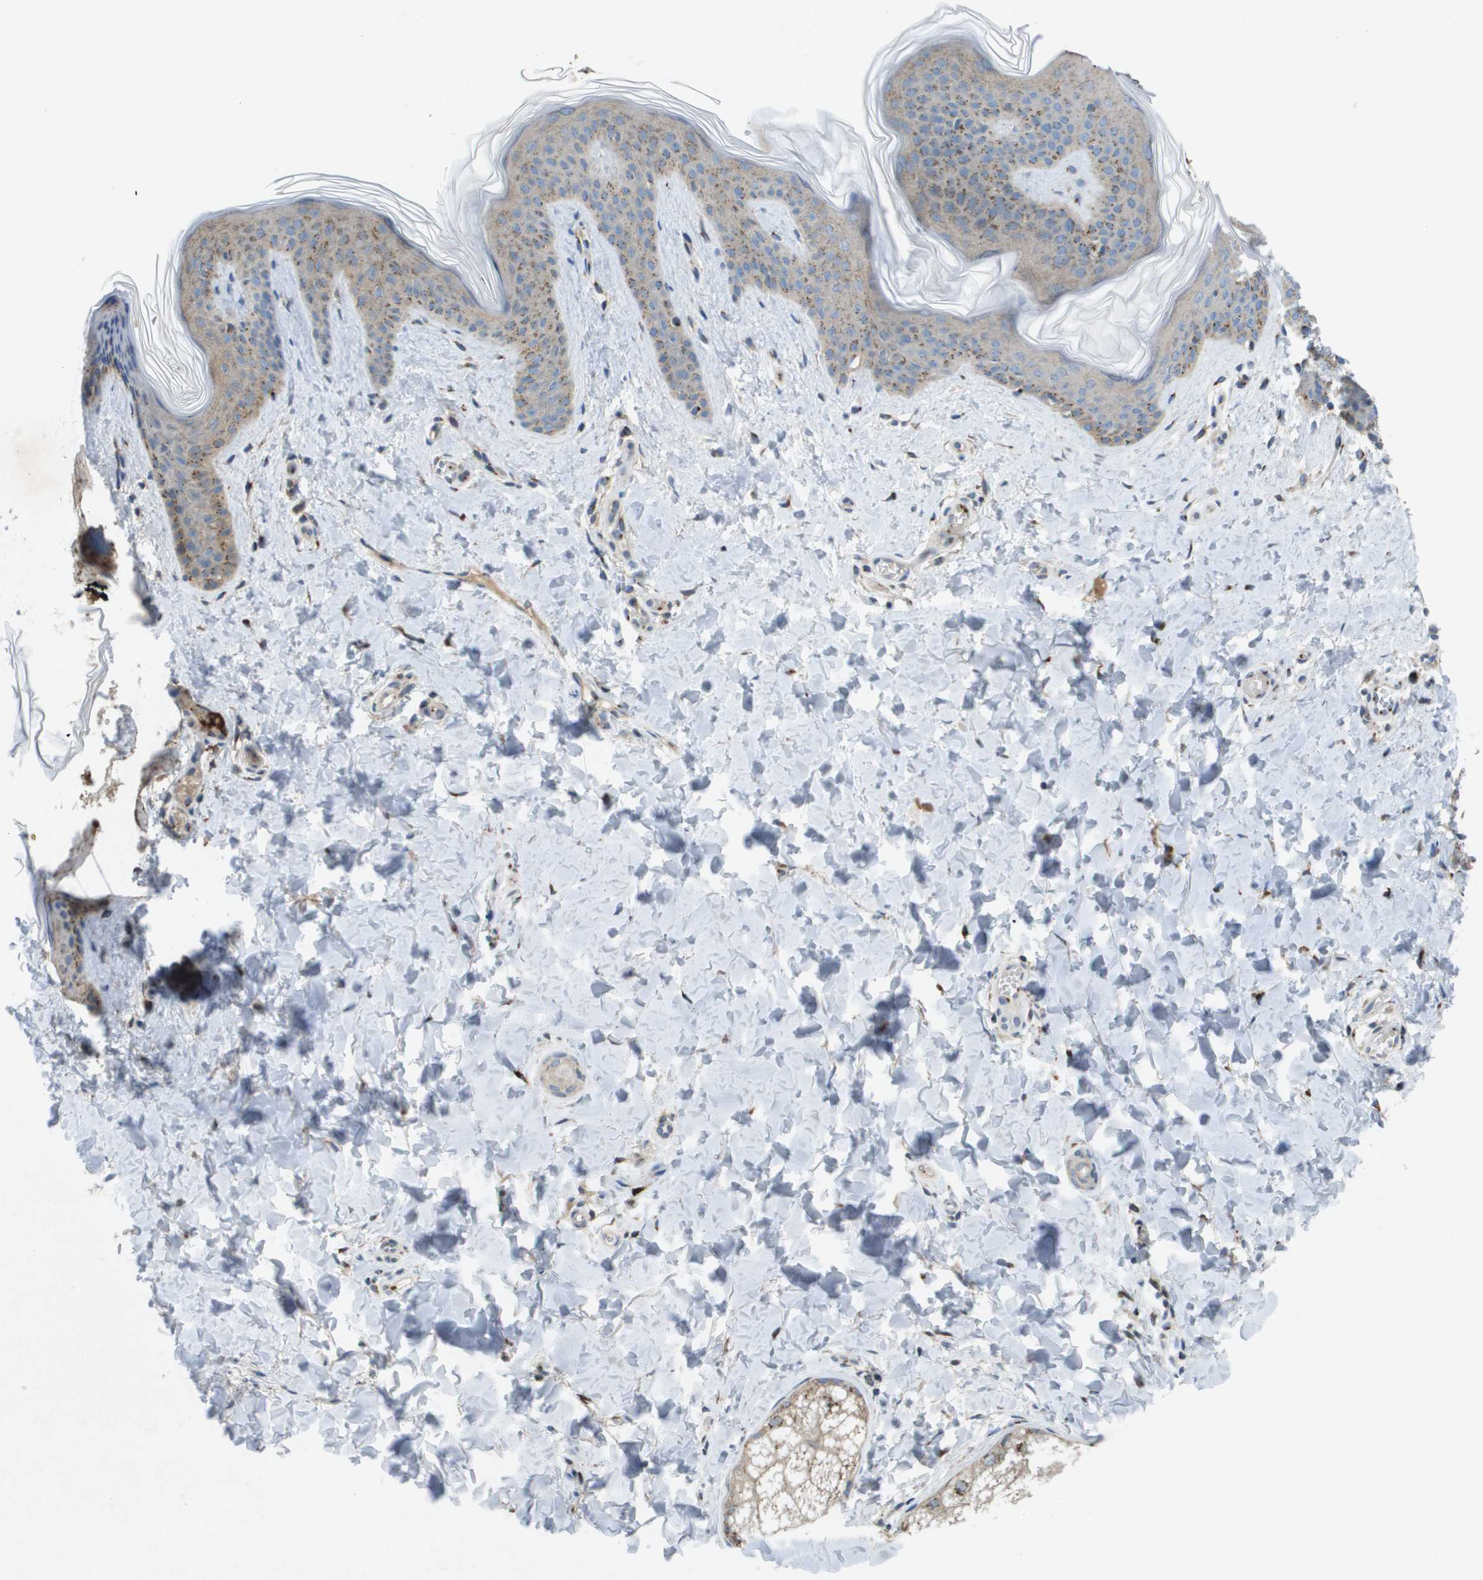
{"staining": {"intensity": "weak", "quantity": ">75%", "location": "cytoplasmic/membranous"}, "tissue": "skin", "cell_type": "Fibroblasts", "image_type": "normal", "snomed": [{"axis": "morphology", "description": "Normal tissue, NOS"}, {"axis": "topography", "description": "Skin"}], "caption": "IHC photomicrograph of benign skin: human skin stained using IHC displays low levels of weak protein expression localized specifically in the cytoplasmic/membranous of fibroblasts, appearing as a cytoplasmic/membranous brown color.", "gene": "QSOX2", "patient": {"sex": "female", "age": 17}}